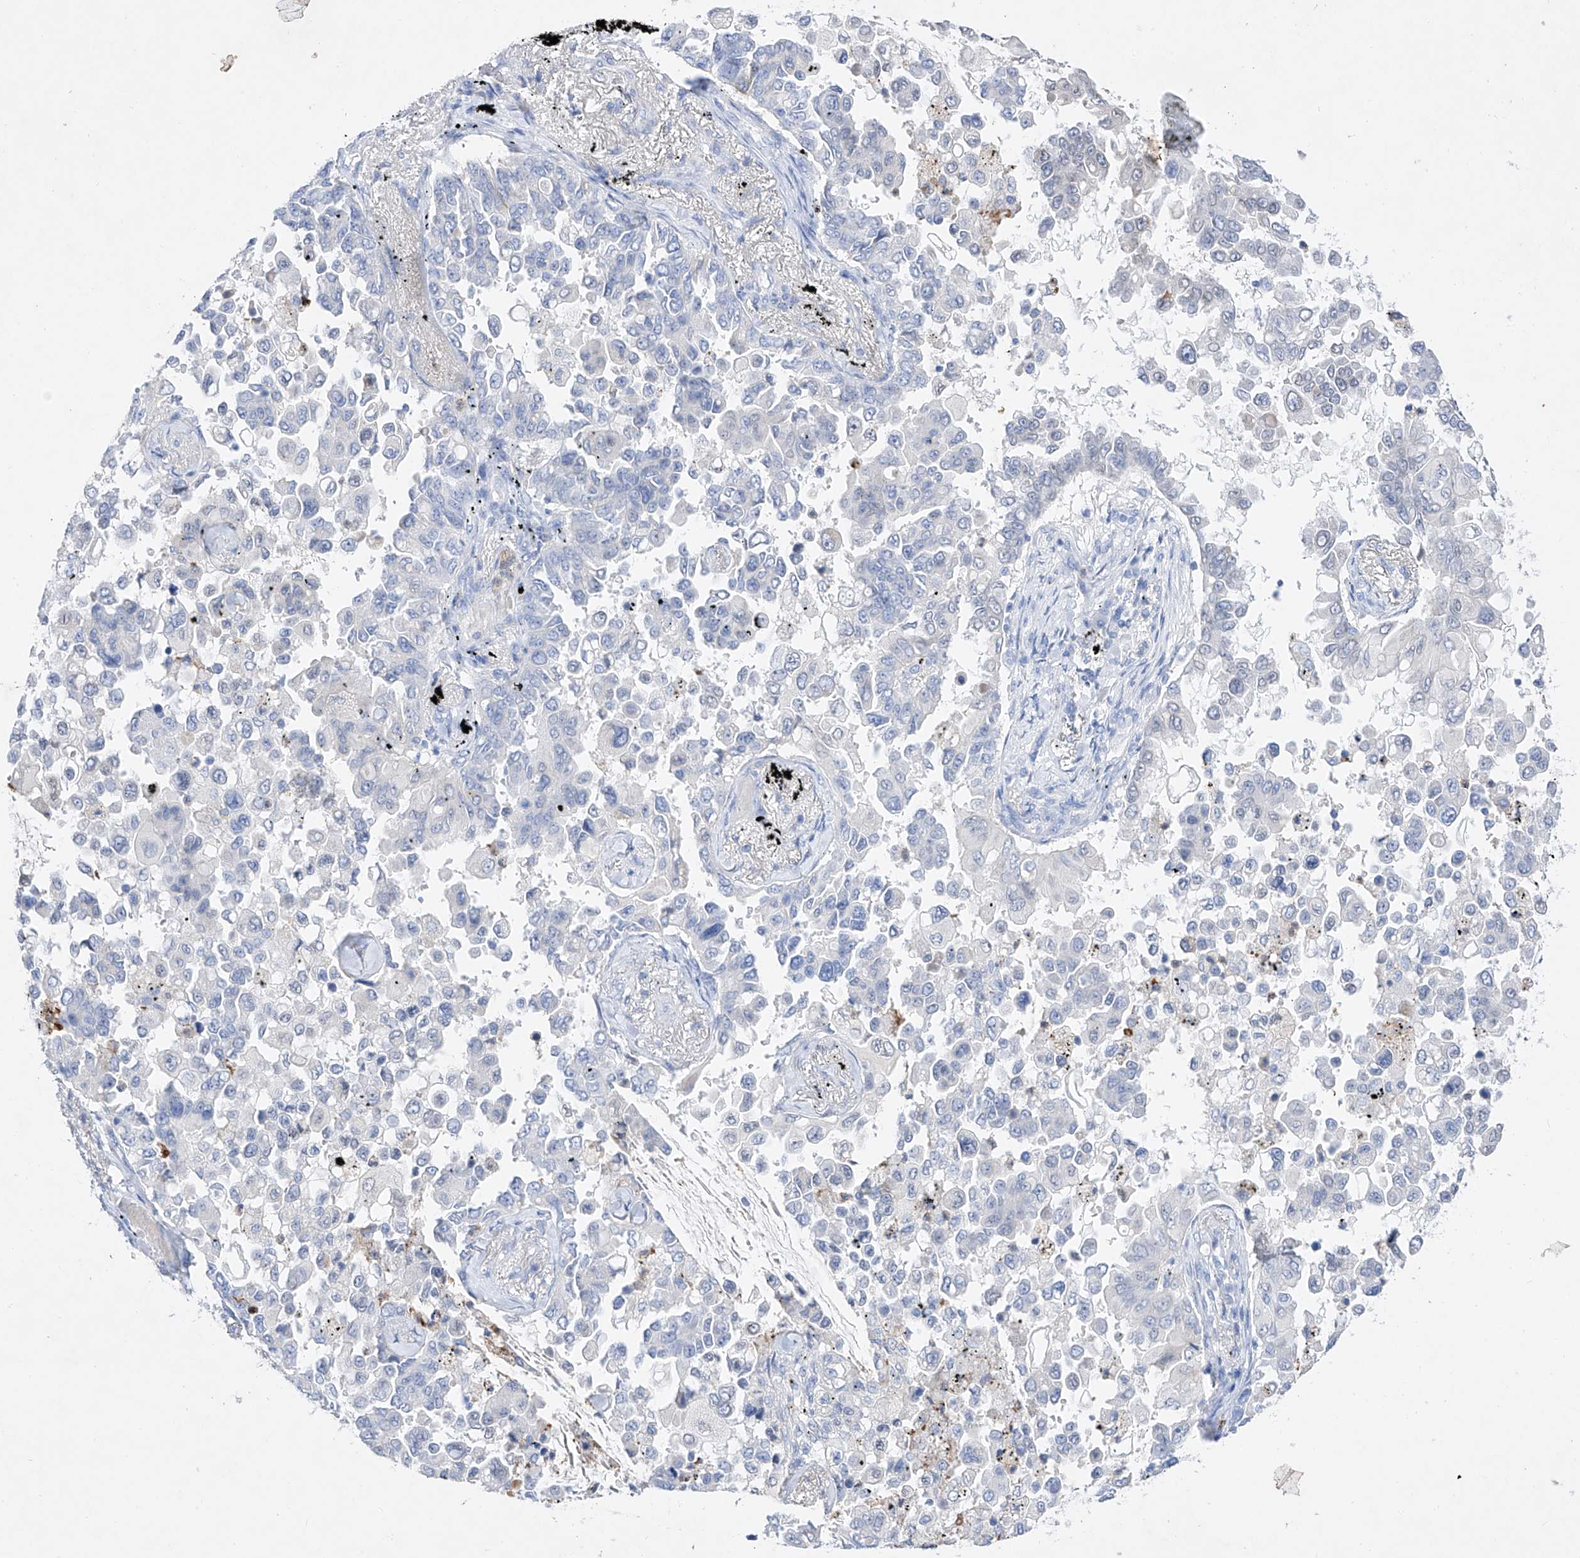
{"staining": {"intensity": "negative", "quantity": "none", "location": "none"}, "tissue": "lung cancer", "cell_type": "Tumor cells", "image_type": "cancer", "snomed": [{"axis": "morphology", "description": "Adenocarcinoma, NOS"}, {"axis": "topography", "description": "Lung"}], "caption": "Human lung cancer stained for a protein using immunohistochemistry (IHC) exhibits no positivity in tumor cells.", "gene": "TM7SF2", "patient": {"sex": "female", "age": 67}}